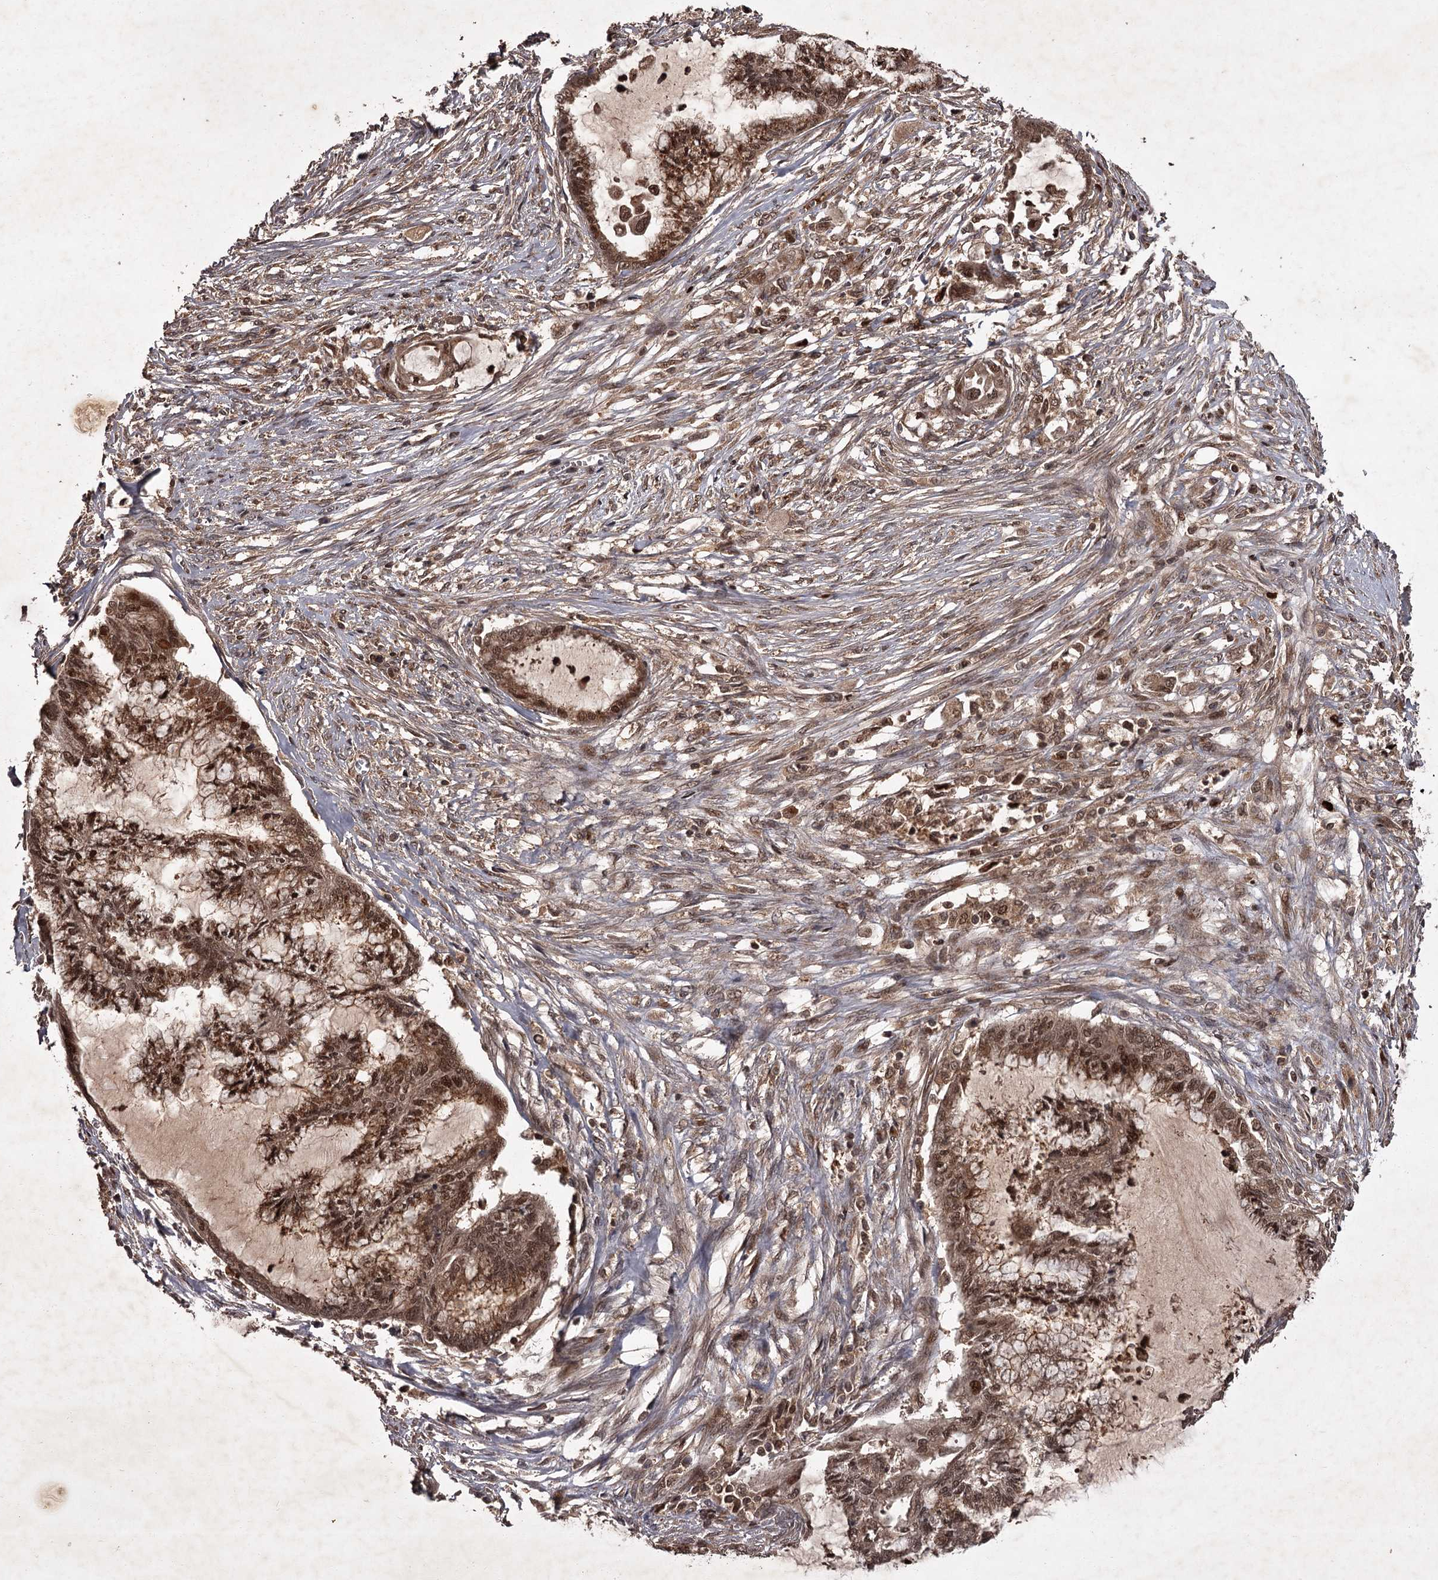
{"staining": {"intensity": "strong", "quantity": ">75%", "location": "cytoplasmic/membranous,nuclear"}, "tissue": "endometrial cancer", "cell_type": "Tumor cells", "image_type": "cancer", "snomed": [{"axis": "morphology", "description": "Adenocarcinoma, NOS"}, {"axis": "topography", "description": "Endometrium"}], "caption": "Human adenocarcinoma (endometrial) stained for a protein (brown) exhibits strong cytoplasmic/membranous and nuclear positive positivity in about >75% of tumor cells.", "gene": "TBC1D23", "patient": {"sex": "female", "age": 86}}